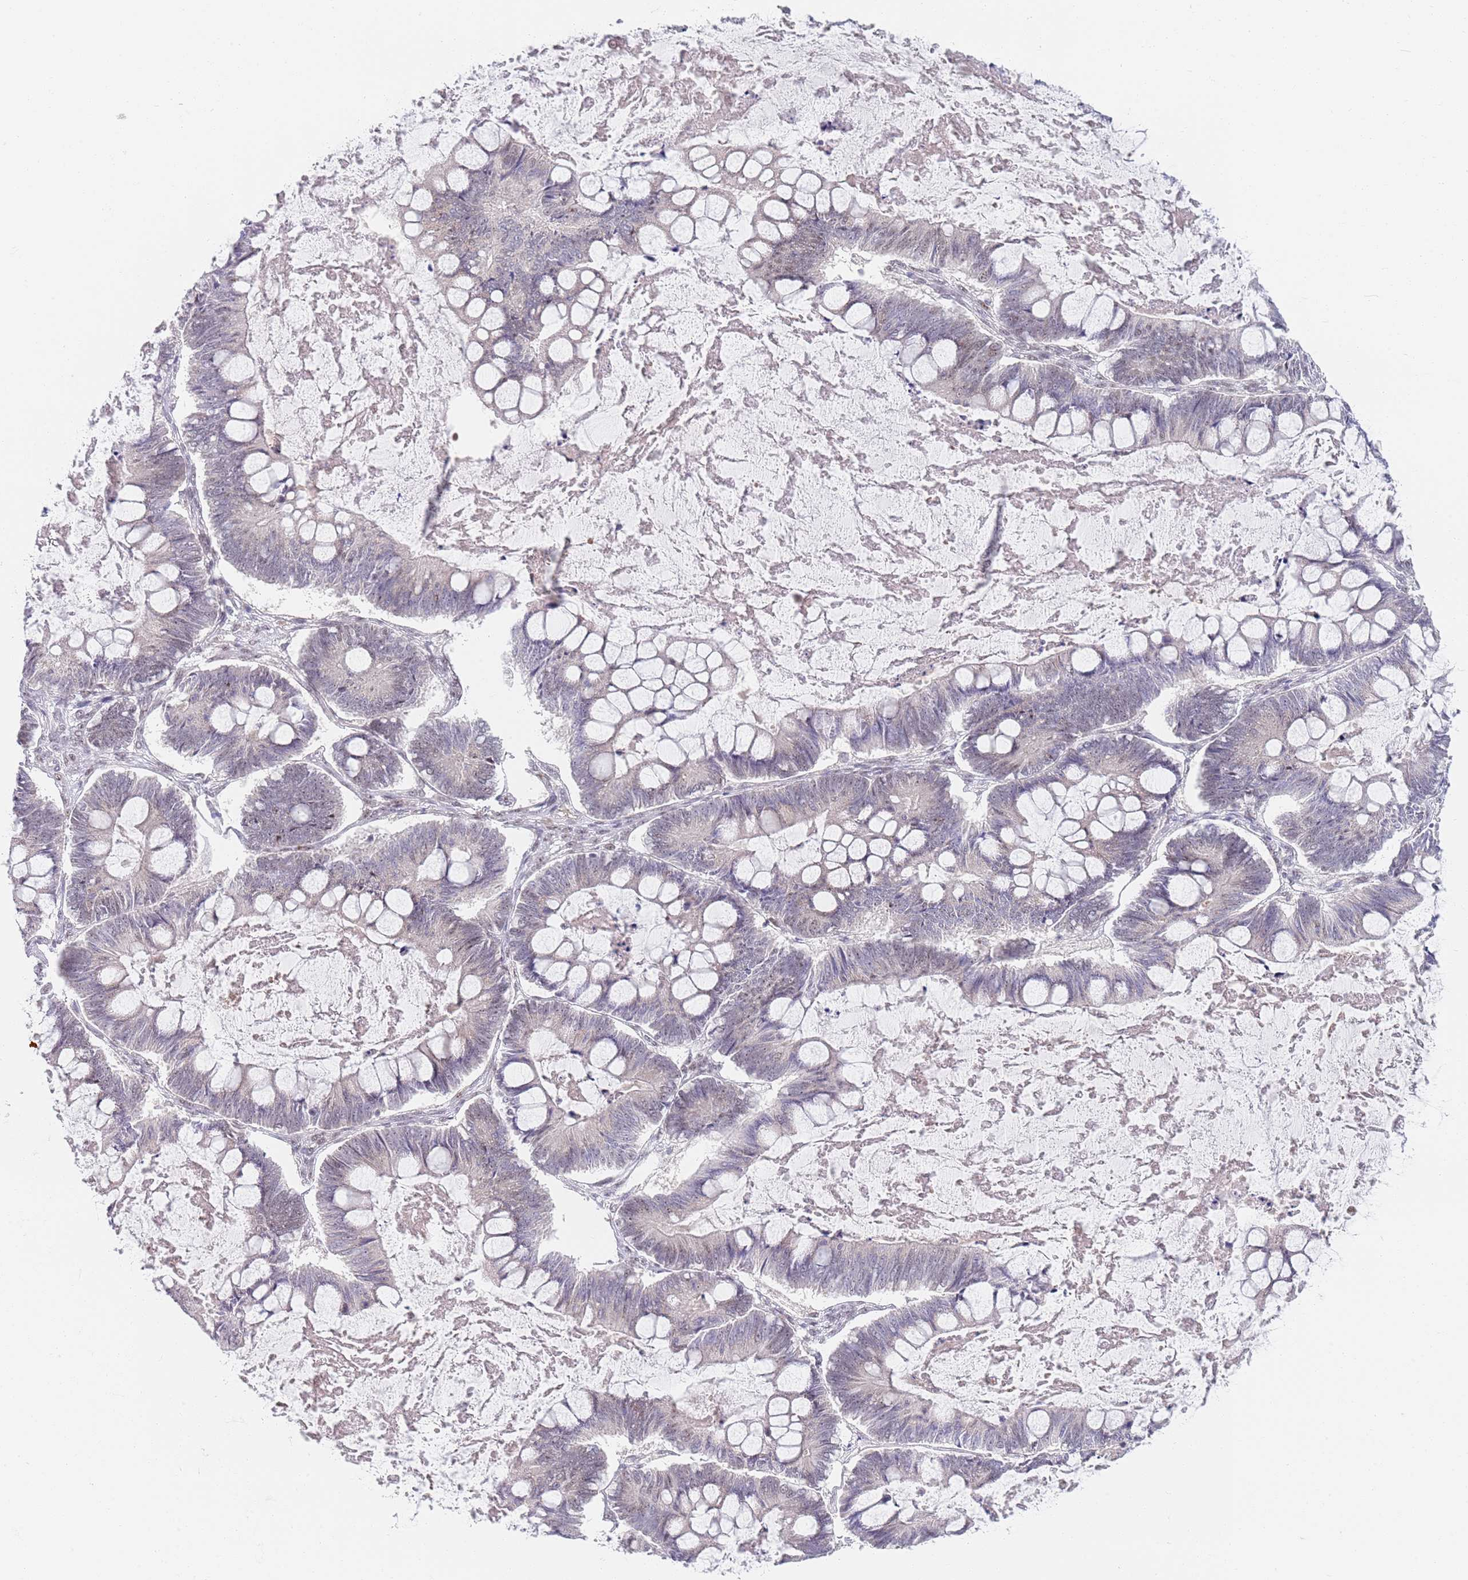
{"staining": {"intensity": "negative", "quantity": "none", "location": "none"}, "tissue": "ovarian cancer", "cell_type": "Tumor cells", "image_type": "cancer", "snomed": [{"axis": "morphology", "description": "Cystadenocarcinoma, mucinous, NOS"}, {"axis": "topography", "description": "Ovary"}], "caption": "Immunohistochemistry photomicrograph of human mucinous cystadenocarcinoma (ovarian) stained for a protein (brown), which displays no staining in tumor cells.", "gene": "PLCL2", "patient": {"sex": "female", "age": 61}}